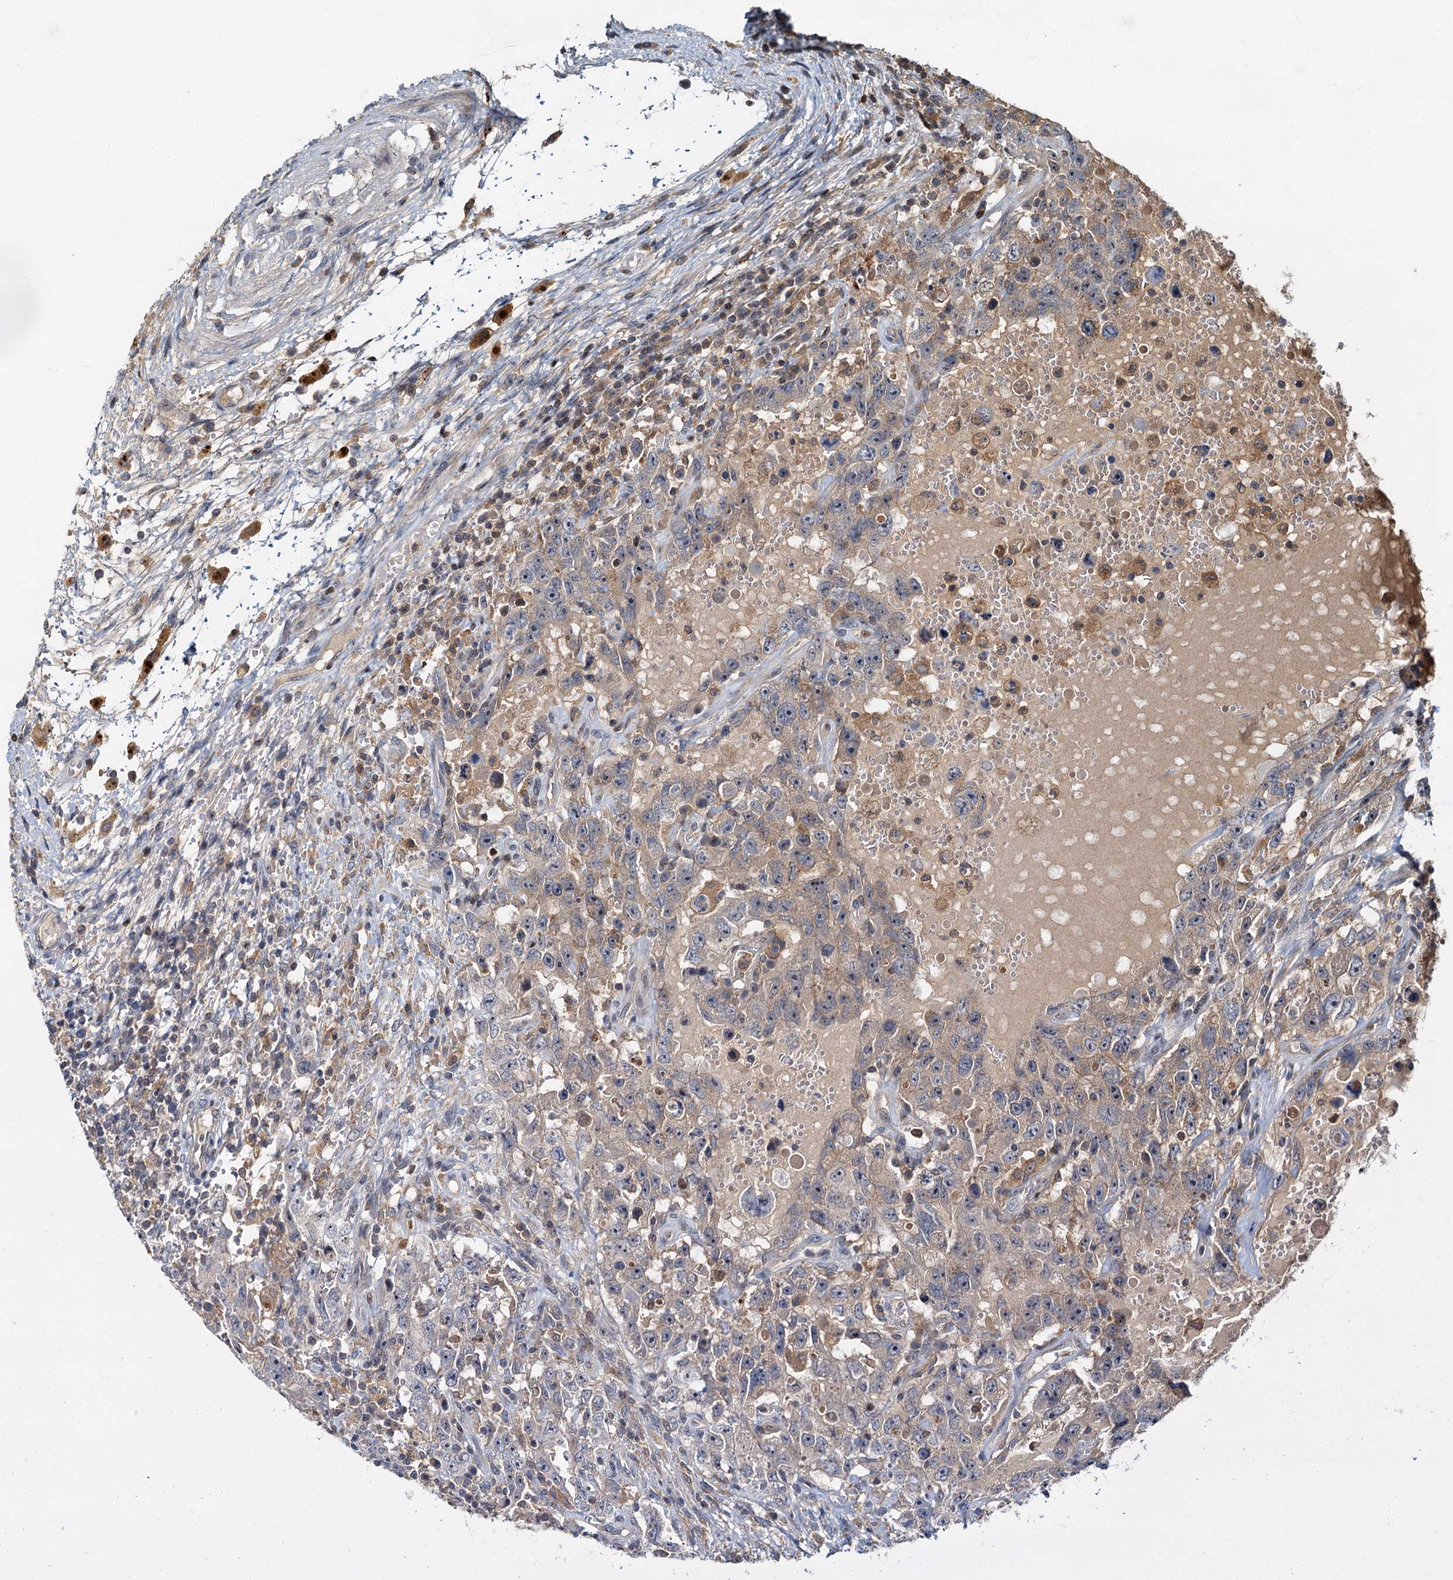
{"staining": {"intensity": "weak", "quantity": "<25%", "location": "cytoplasmic/membranous"}, "tissue": "testis cancer", "cell_type": "Tumor cells", "image_type": "cancer", "snomed": [{"axis": "morphology", "description": "Carcinoma, Embryonal, NOS"}, {"axis": "topography", "description": "Testis"}], "caption": "Immunohistochemistry (IHC) histopathology image of testis embryonal carcinoma stained for a protein (brown), which exhibits no expression in tumor cells.", "gene": "TOLLIP", "patient": {"sex": "male", "age": 26}}